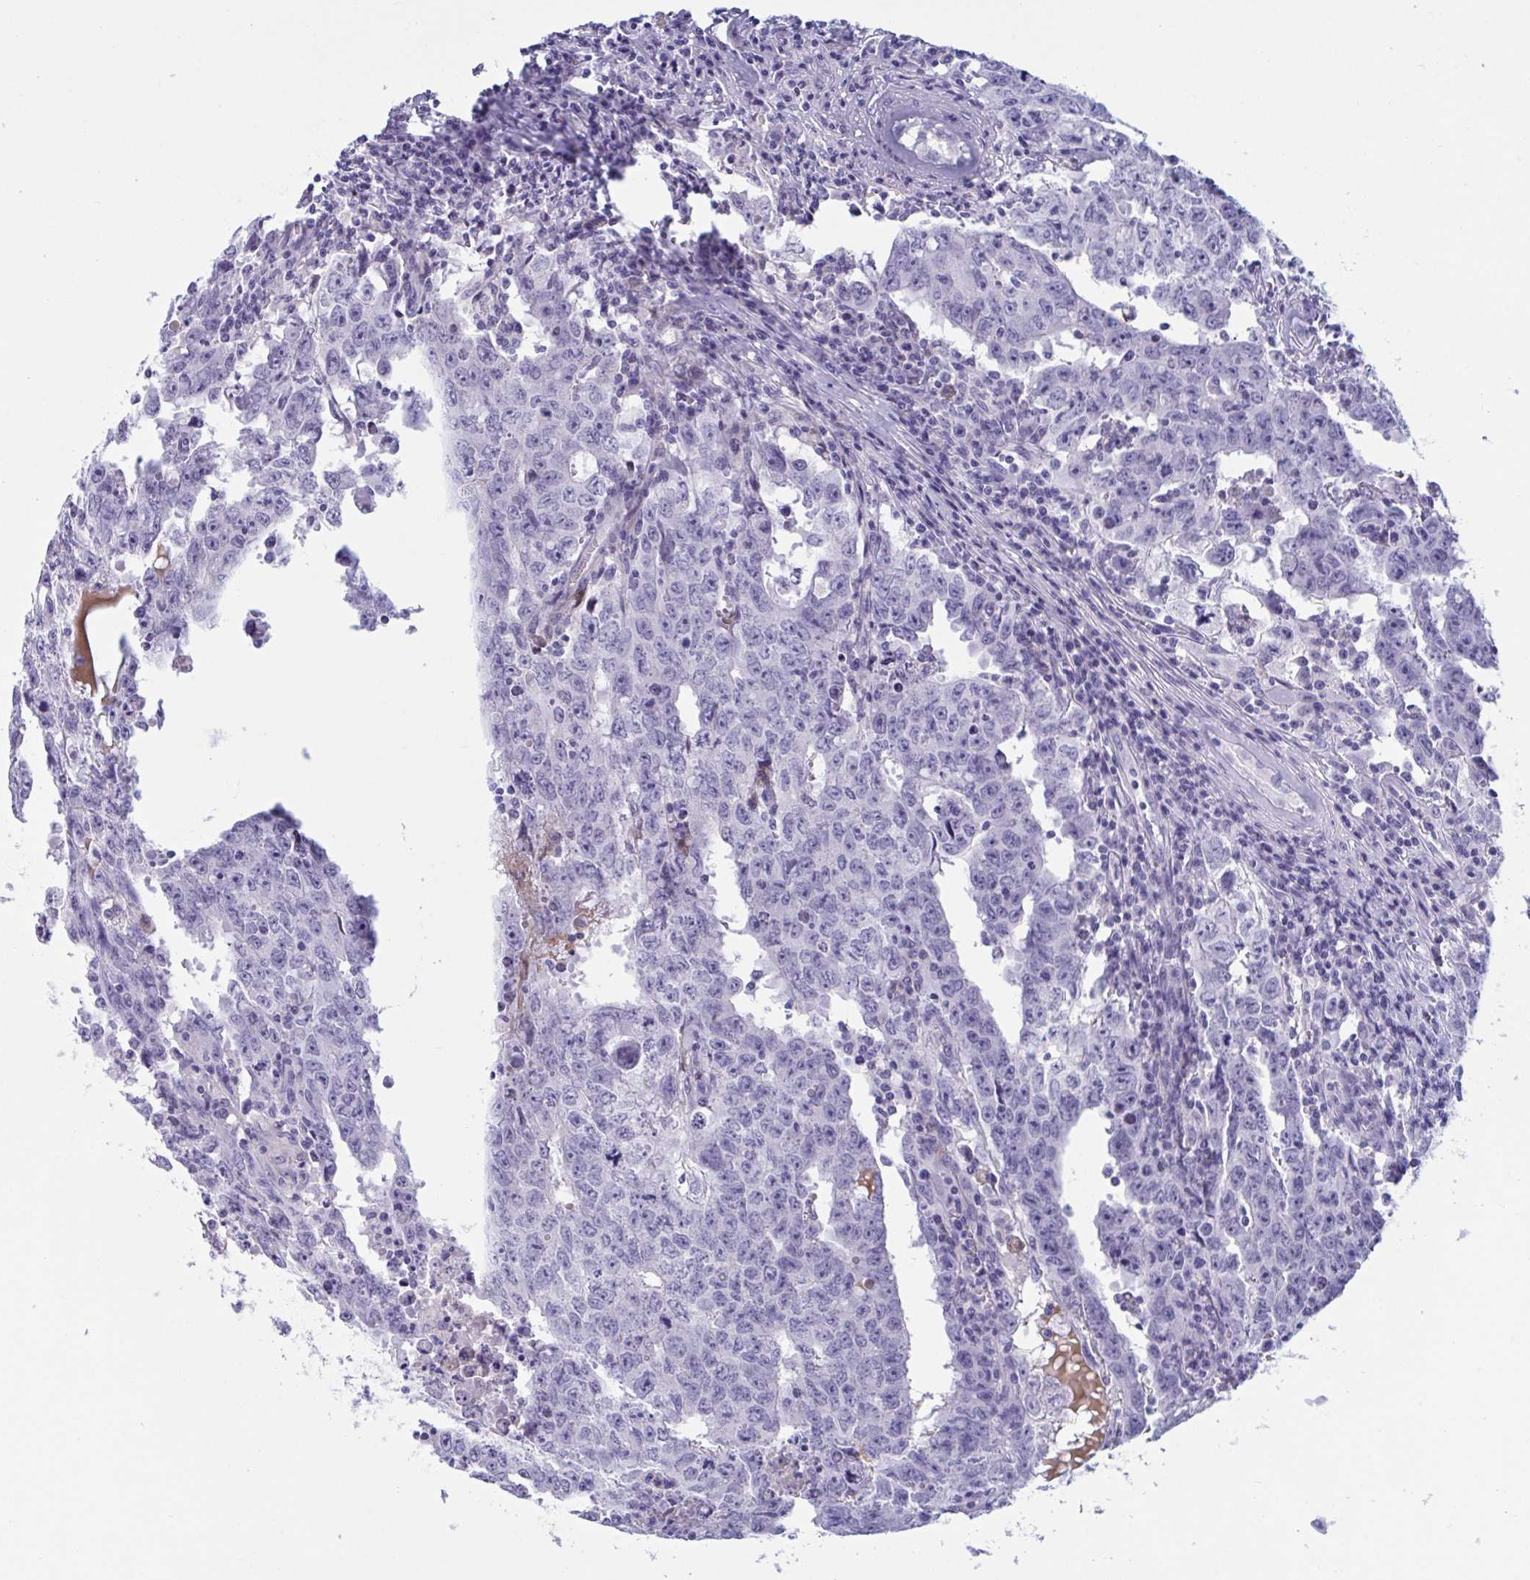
{"staining": {"intensity": "negative", "quantity": "none", "location": "none"}, "tissue": "testis cancer", "cell_type": "Tumor cells", "image_type": "cancer", "snomed": [{"axis": "morphology", "description": "Carcinoma, Embryonal, NOS"}, {"axis": "topography", "description": "Testis"}], "caption": "An IHC histopathology image of testis cancer is shown. There is no staining in tumor cells of testis cancer.", "gene": "OXLD1", "patient": {"sex": "male", "age": 22}}